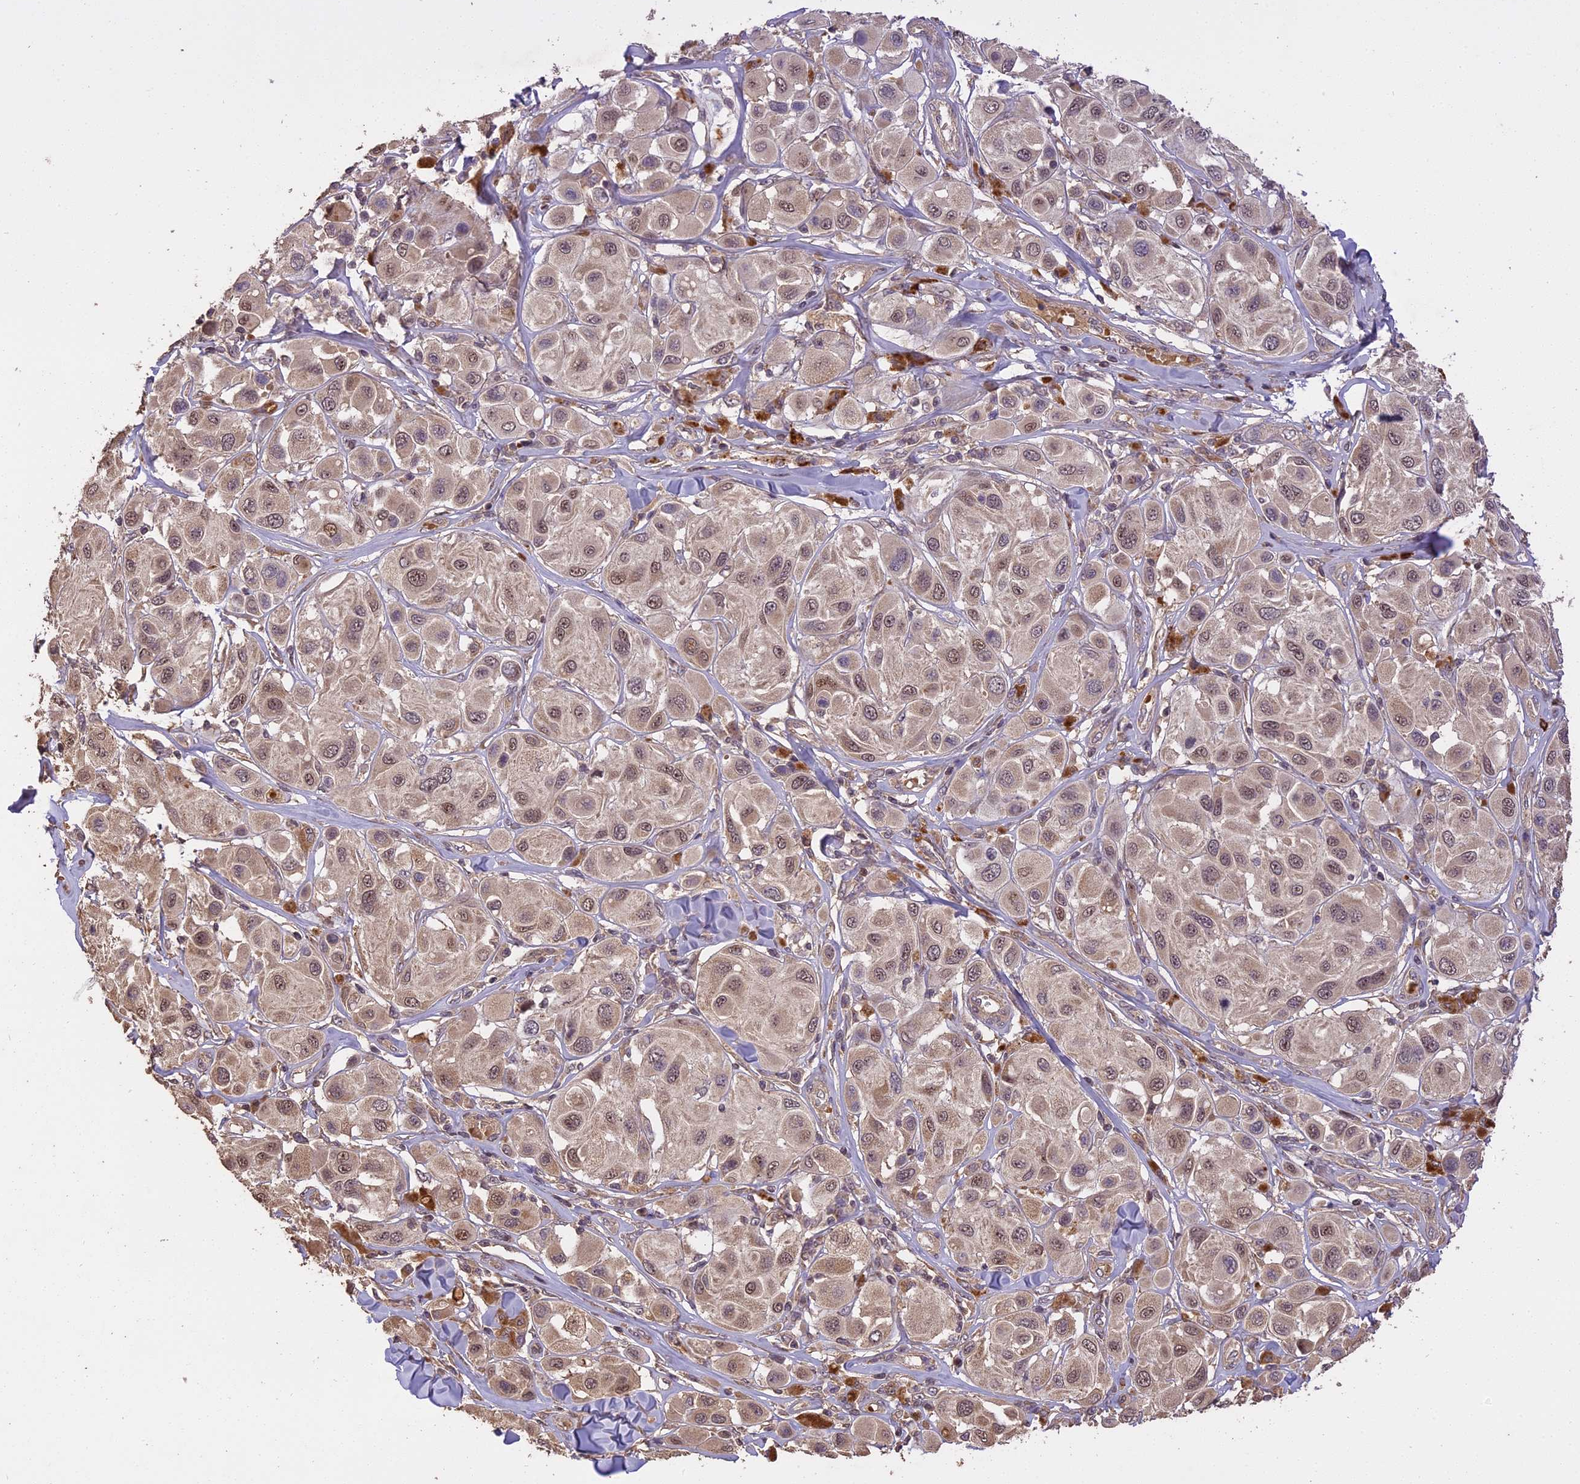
{"staining": {"intensity": "moderate", "quantity": "25%-75%", "location": "cytoplasmic/membranous,nuclear"}, "tissue": "melanoma", "cell_type": "Tumor cells", "image_type": "cancer", "snomed": [{"axis": "morphology", "description": "Malignant melanoma, Metastatic site"}, {"axis": "topography", "description": "Skin"}], "caption": "A micrograph showing moderate cytoplasmic/membranous and nuclear positivity in approximately 25%-75% of tumor cells in malignant melanoma (metastatic site), as visualized by brown immunohistochemical staining.", "gene": "TIGD7", "patient": {"sex": "male", "age": 41}}